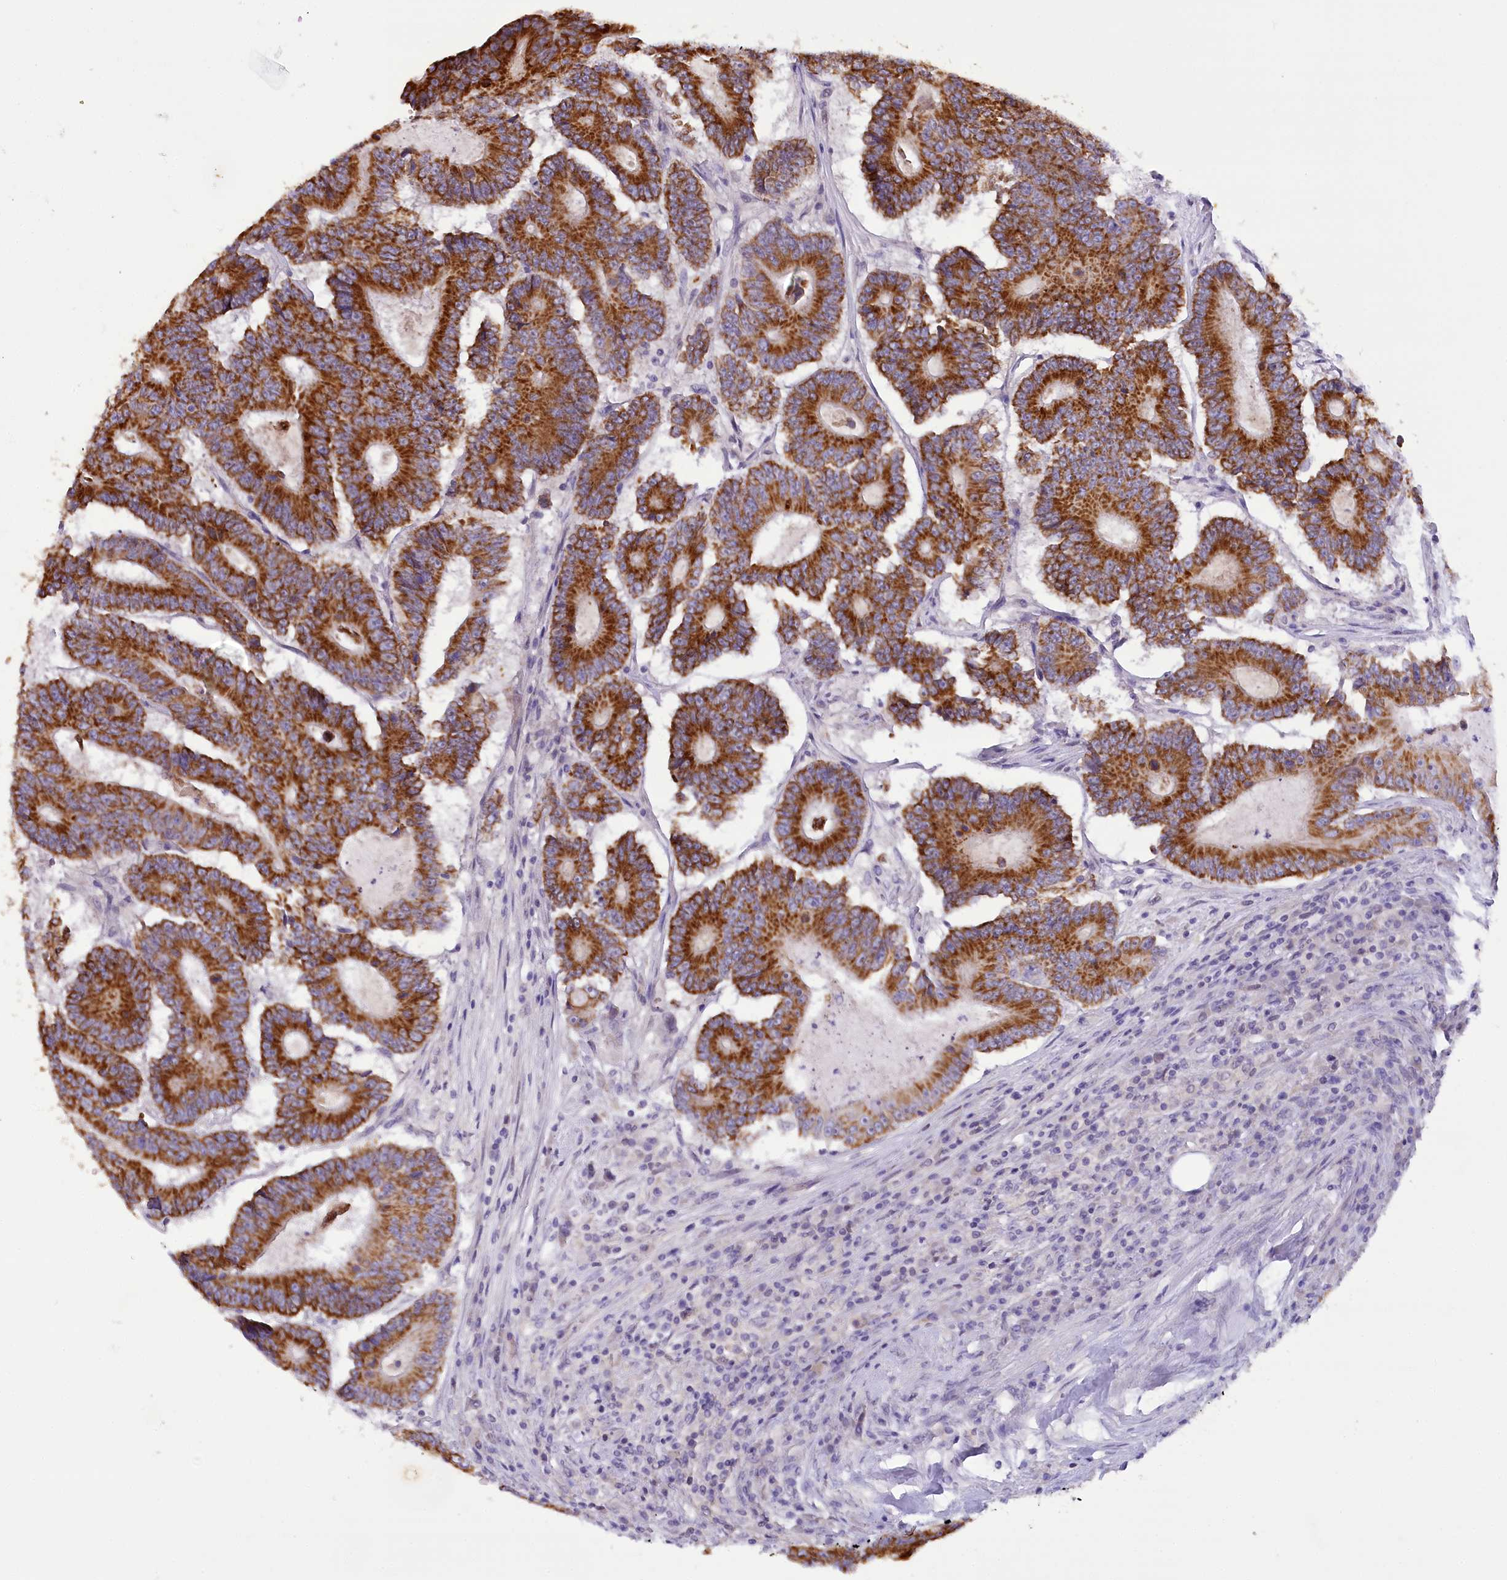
{"staining": {"intensity": "strong", "quantity": ">75%", "location": "cytoplasmic/membranous"}, "tissue": "colorectal cancer", "cell_type": "Tumor cells", "image_type": "cancer", "snomed": [{"axis": "morphology", "description": "Adenocarcinoma, NOS"}, {"axis": "topography", "description": "Colon"}], "caption": "This is a micrograph of IHC staining of colorectal cancer (adenocarcinoma), which shows strong staining in the cytoplasmic/membranous of tumor cells.", "gene": "DCUN1D1", "patient": {"sex": "male", "age": 83}}